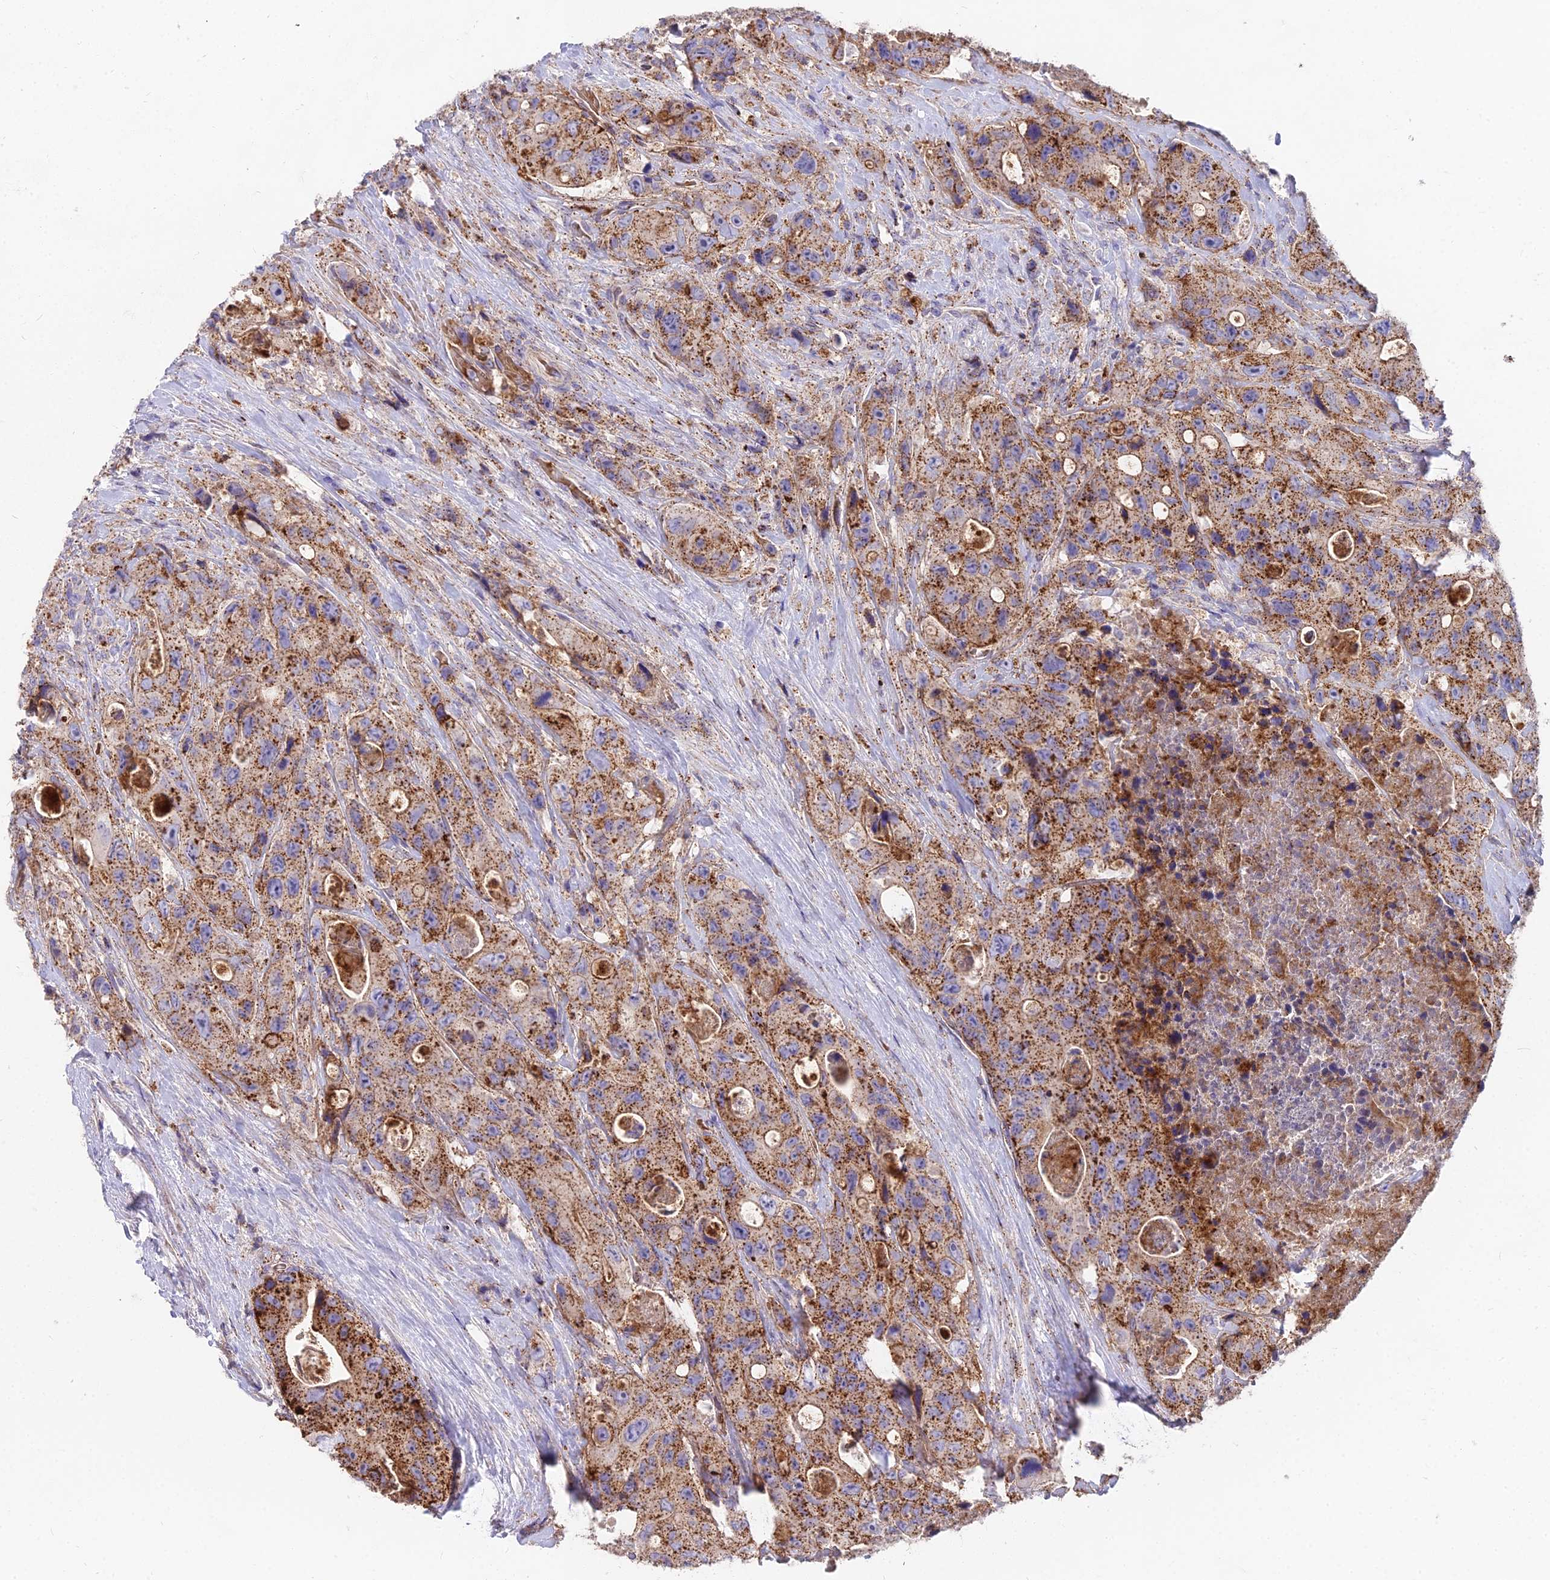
{"staining": {"intensity": "moderate", "quantity": ">75%", "location": "cytoplasmic/membranous"}, "tissue": "colorectal cancer", "cell_type": "Tumor cells", "image_type": "cancer", "snomed": [{"axis": "morphology", "description": "Adenocarcinoma, NOS"}, {"axis": "topography", "description": "Colon"}], "caption": "DAB (3,3'-diaminobenzidine) immunohistochemical staining of human adenocarcinoma (colorectal) exhibits moderate cytoplasmic/membranous protein staining in about >75% of tumor cells.", "gene": "FRMPD1", "patient": {"sex": "female", "age": 46}}